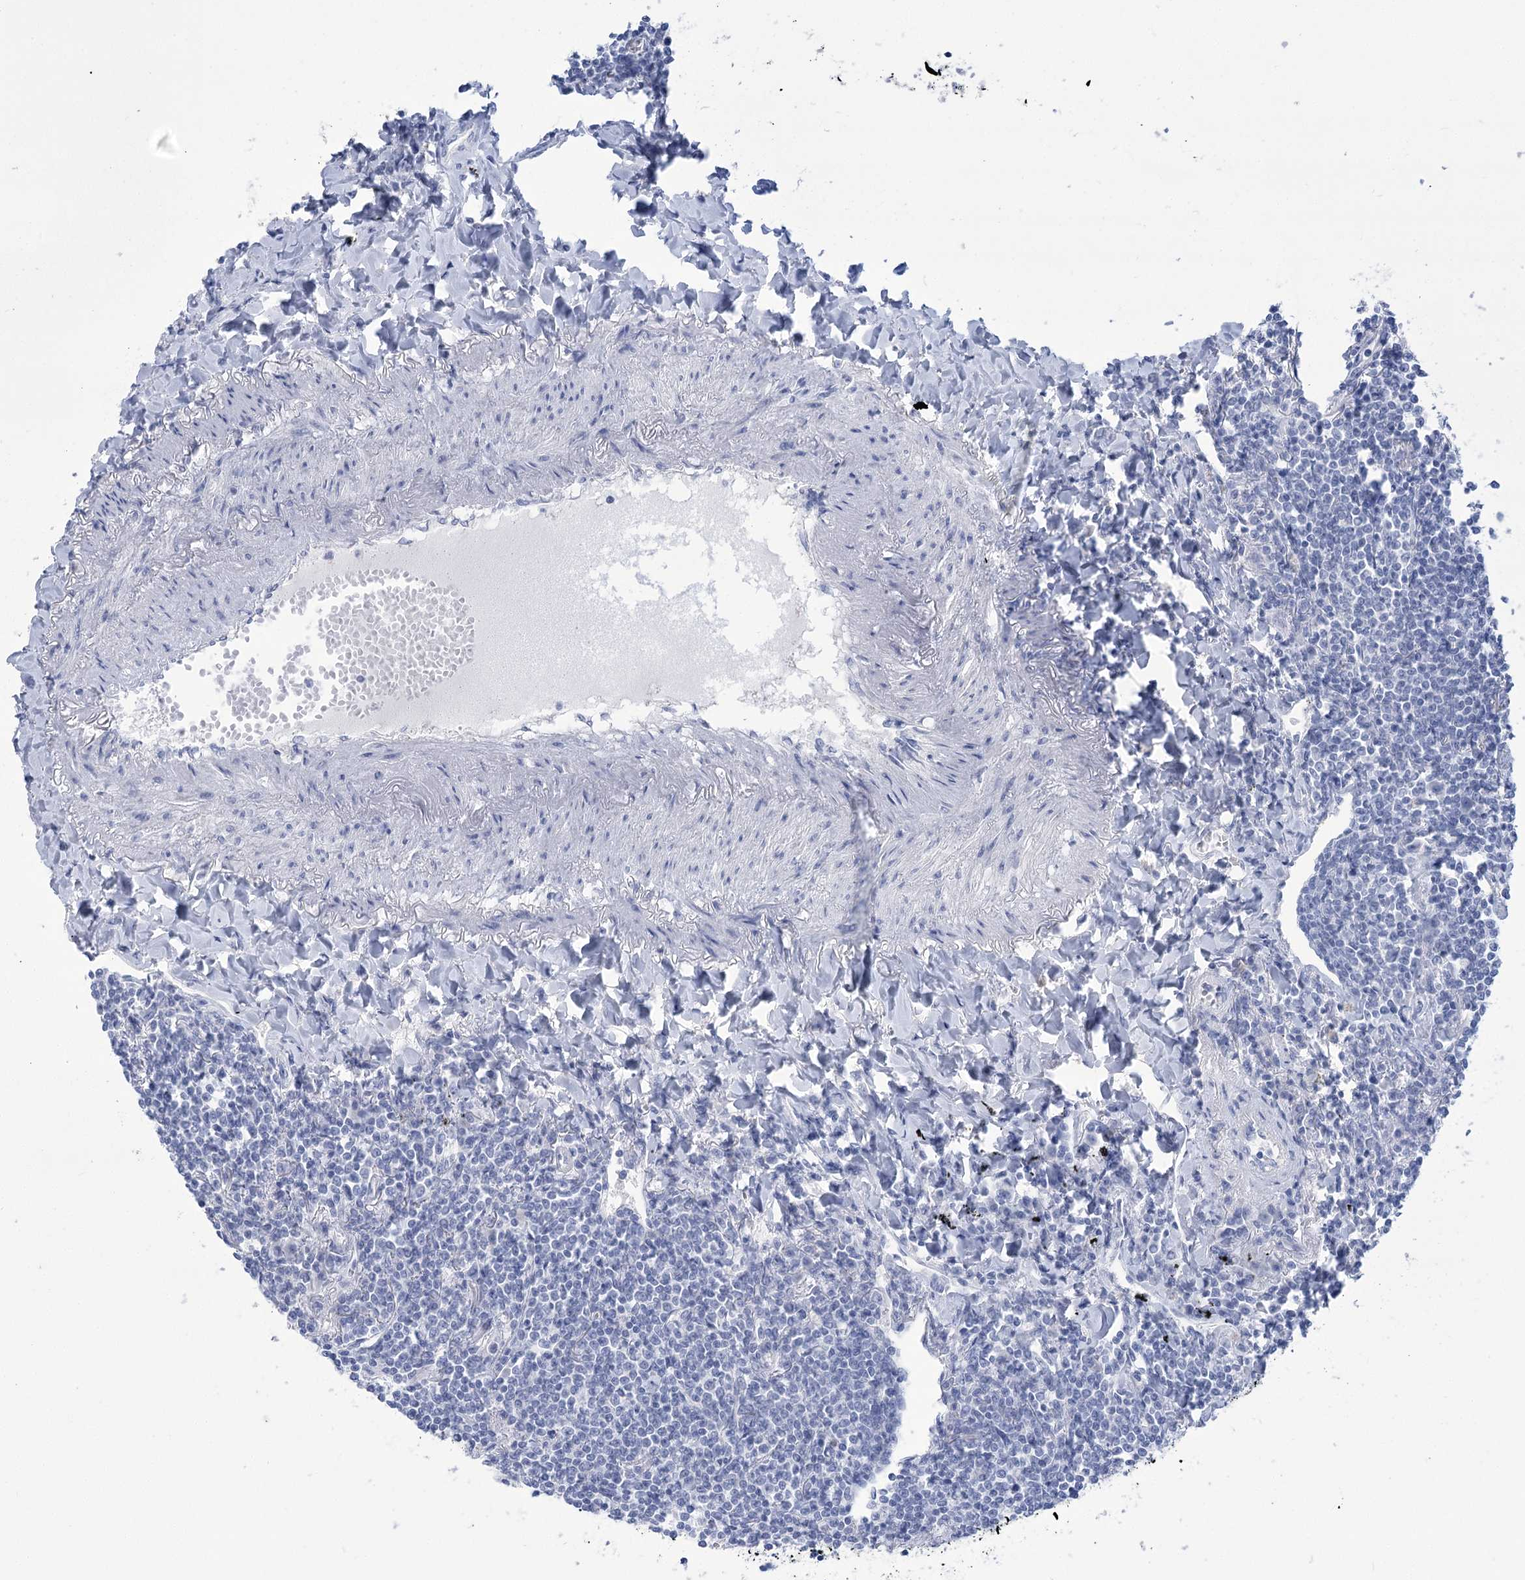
{"staining": {"intensity": "negative", "quantity": "none", "location": "none"}, "tissue": "lymphoma", "cell_type": "Tumor cells", "image_type": "cancer", "snomed": [{"axis": "morphology", "description": "Malignant lymphoma, non-Hodgkin's type, Low grade"}, {"axis": "topography", "description": "Lung"}], "caption": "IHC photomicrograph of malignant lymphoma, non-Hodgkin's type (low-grade) stained for a protein (brown), which reveals no expression in tumor cells.", "gene": "PBLD", "patient": {"sex": "female", "age": 71}}